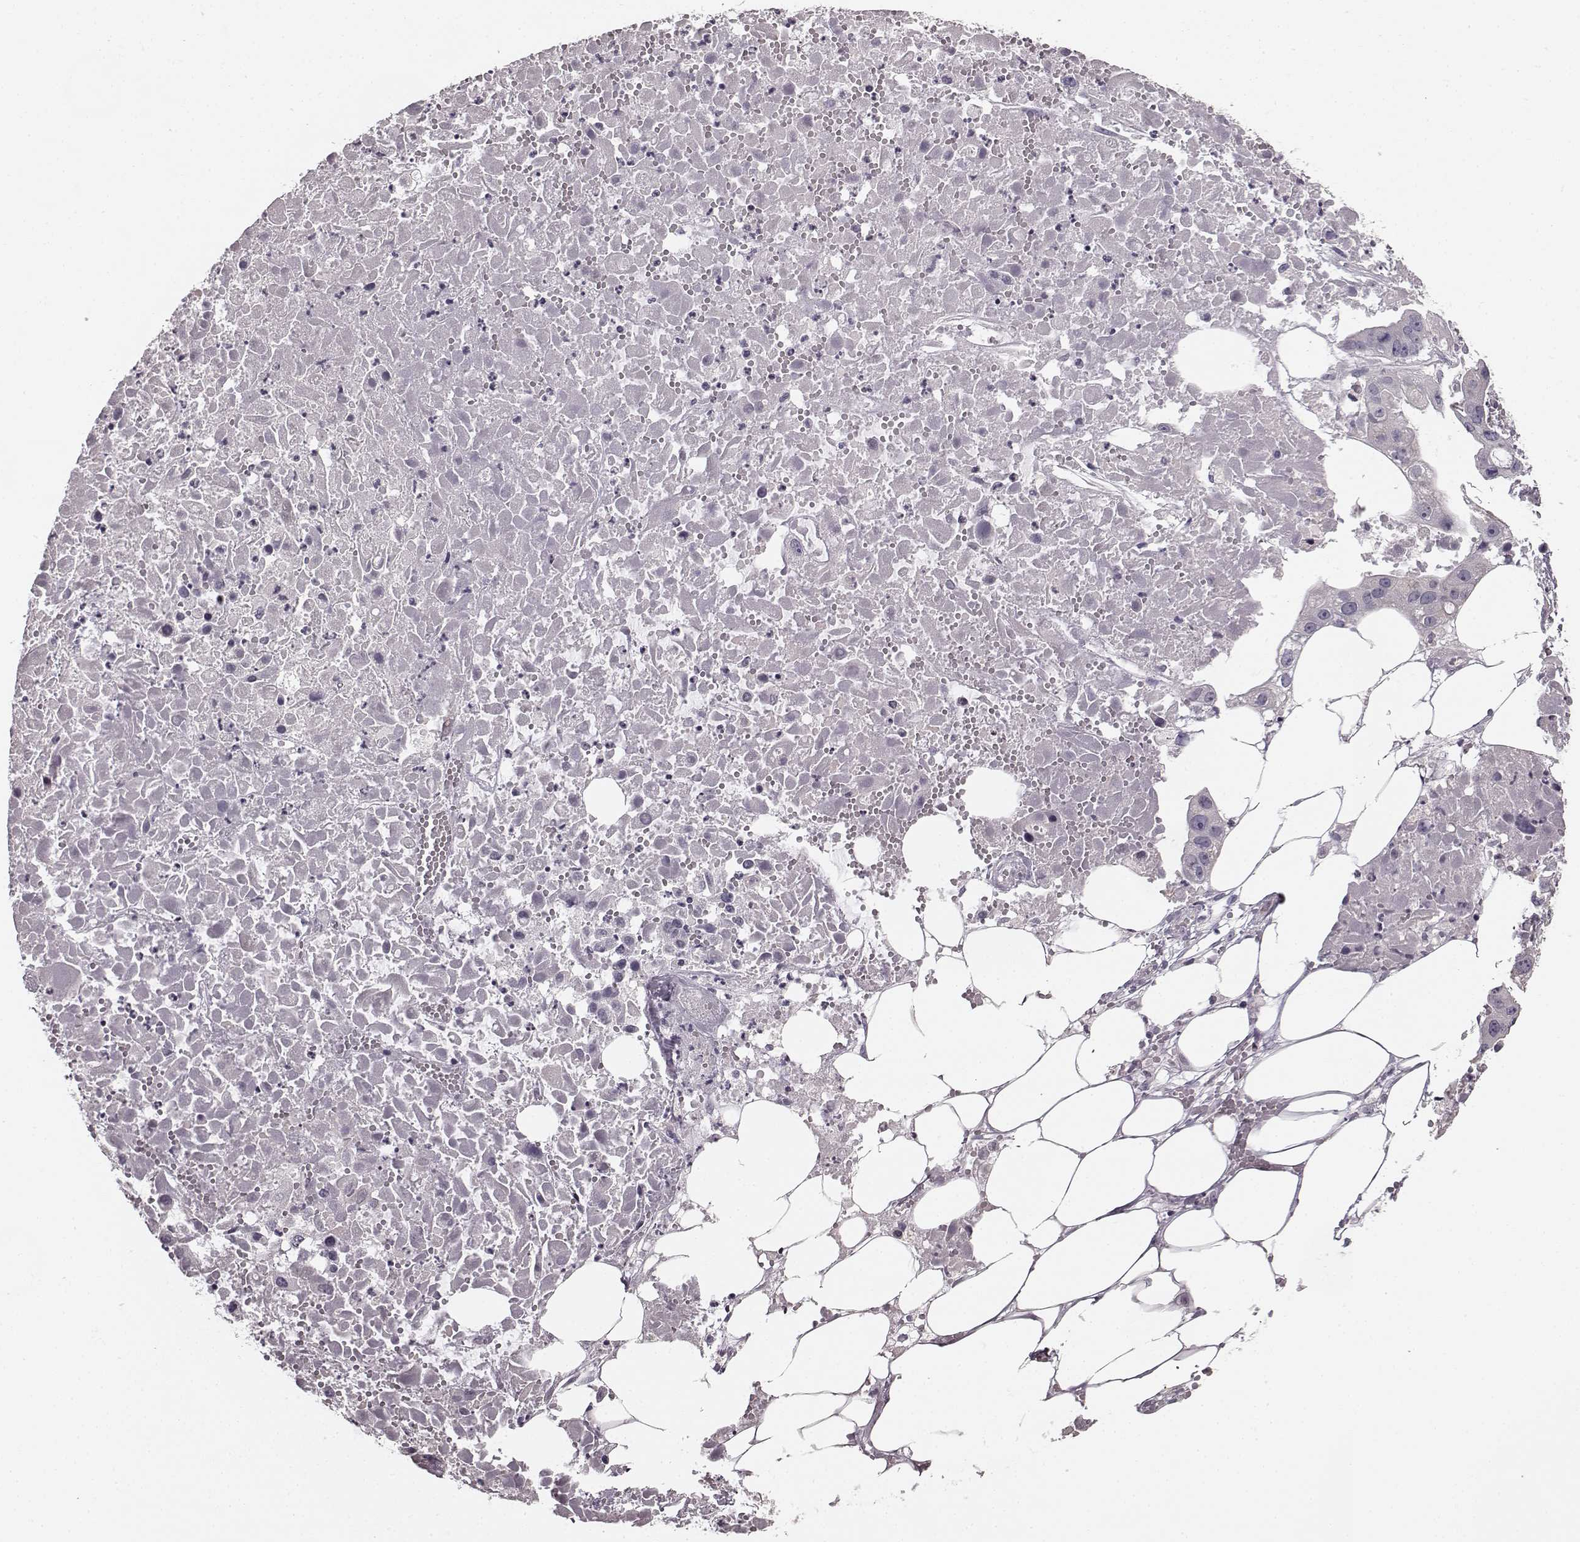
{"staining": {"intensity": "negative", "quantity": "none", "location": "none"}, "tissue": "ovarian cancer", "cell_type": "Tumor cells", "image_type": "cancer", "snomed": [{"axis": "morphology", "description": "Cystadenocarcinoma, serous, NOS"}, {"axis": "topography", "description": "Ovary"}], "caption": "Ovarian serous cystadenocarcinoma stained for a protein using immunohistochemistry exhibits no expression tumor cells.", "gene": "RIT2", "patient": {"sex": "female", "age": 56}}